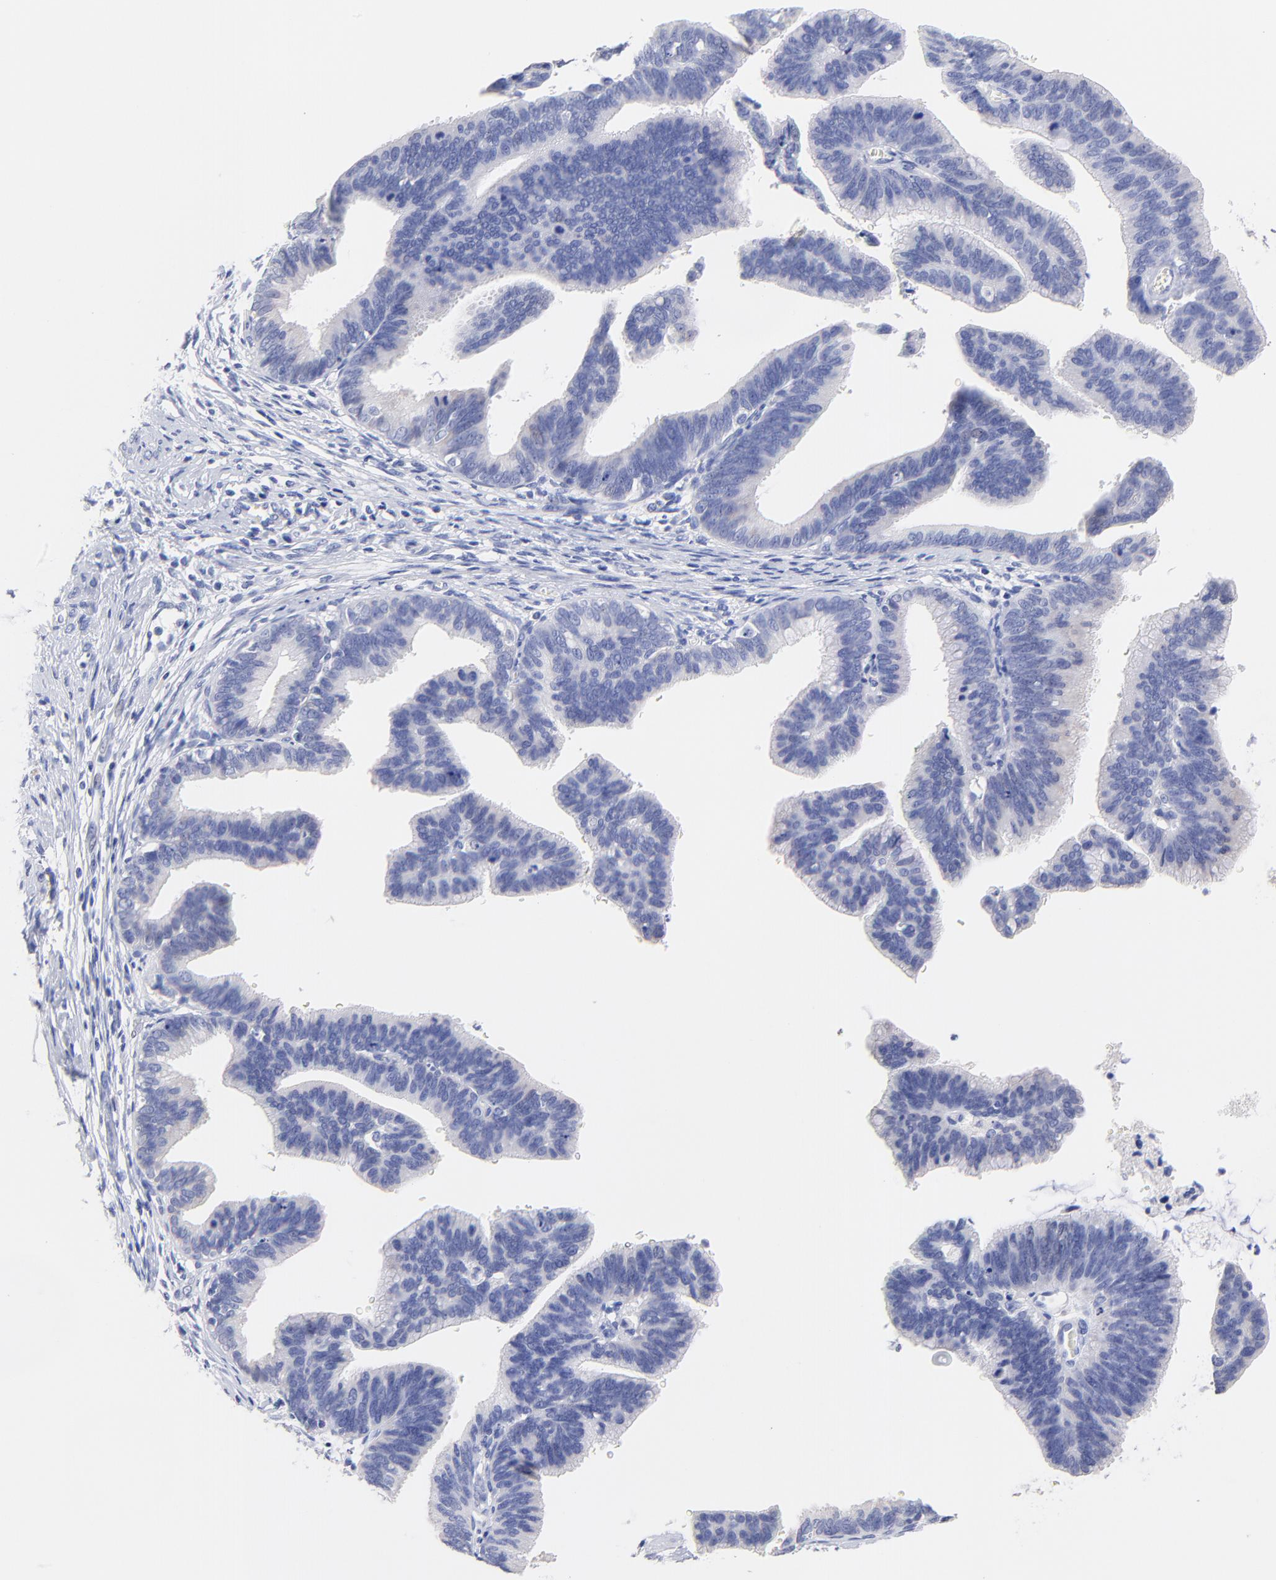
{"staining": {"intensity": "negative", "quantity": "none", "location": "none"}, "tissue": "cervical cancer", "cell_type": "Tumor cells", "image_type": "cancer", "snomed": [{"axis": "morphology", "description": "Adenocarcinoma, NOS"}, {"axis": "topography", "description": "Cervix"}], "caption": "Immunohistochemistry of cervical adenocarcinoma displays no staining in tumor cells.", "gene": "CFAP57", "patient": {"sex": "female", "age": 47}}